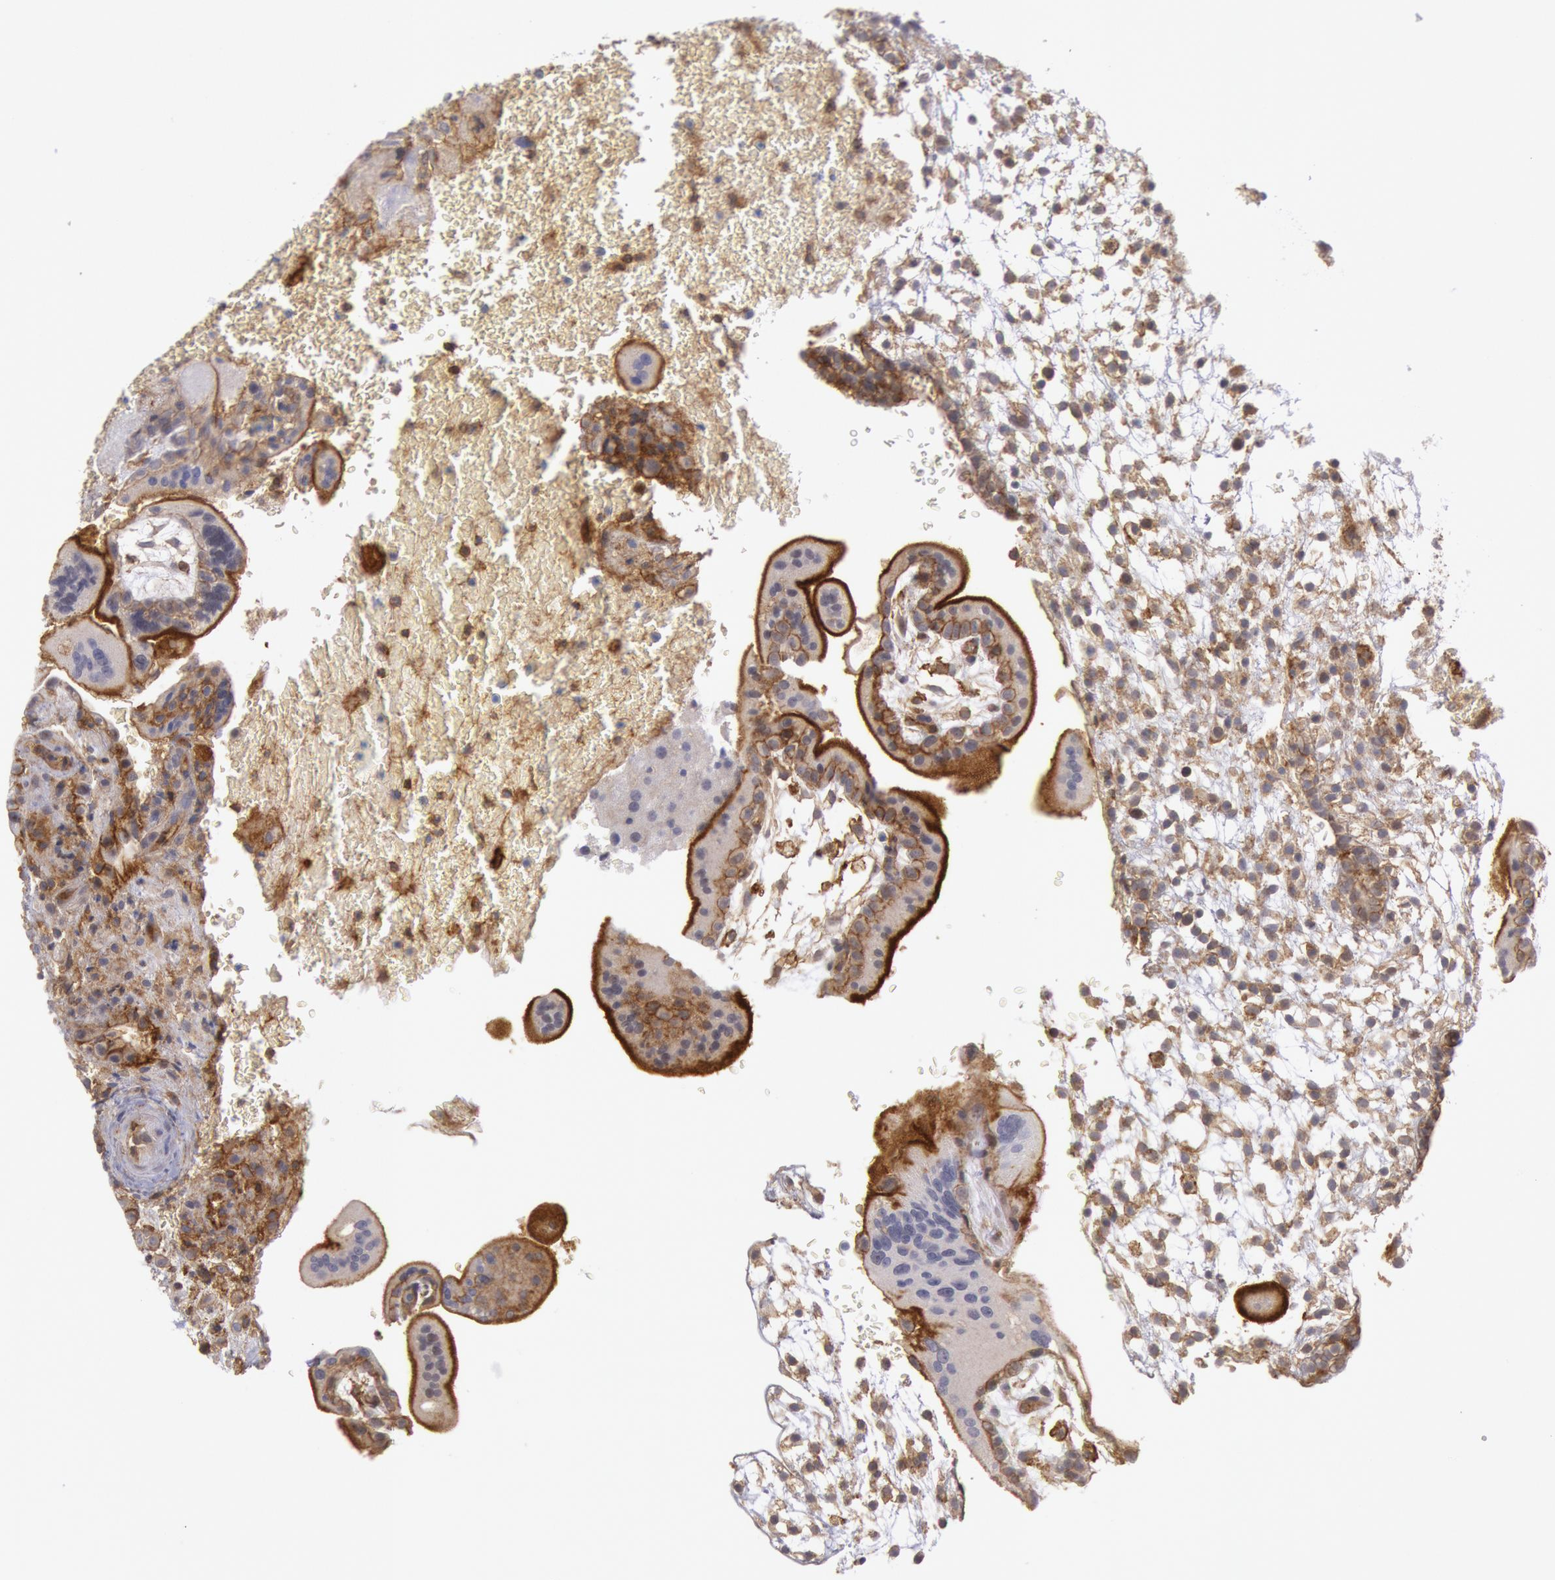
{"staining": {"intensity": "moderate", "quantity": "<25%", "location": "cytoplasmic/membranous"}, "tissue": "placenta", "cell_type": "Decidual cells", "image_type": "normal", "snomed": [{"axis": "morphology", "description": "Normal tissue, NOS"}, {"axis": "topography", "description": "Placenta"}], "caption": "Placenta stained for a protein displays moderate cytoplasmic/membranous positivity in decidual cells. The protein of interest is shown in brown color, while the nuclei are stained blue.", "gene": "STX4", "patient": {"sex": "female", "age": 35}}